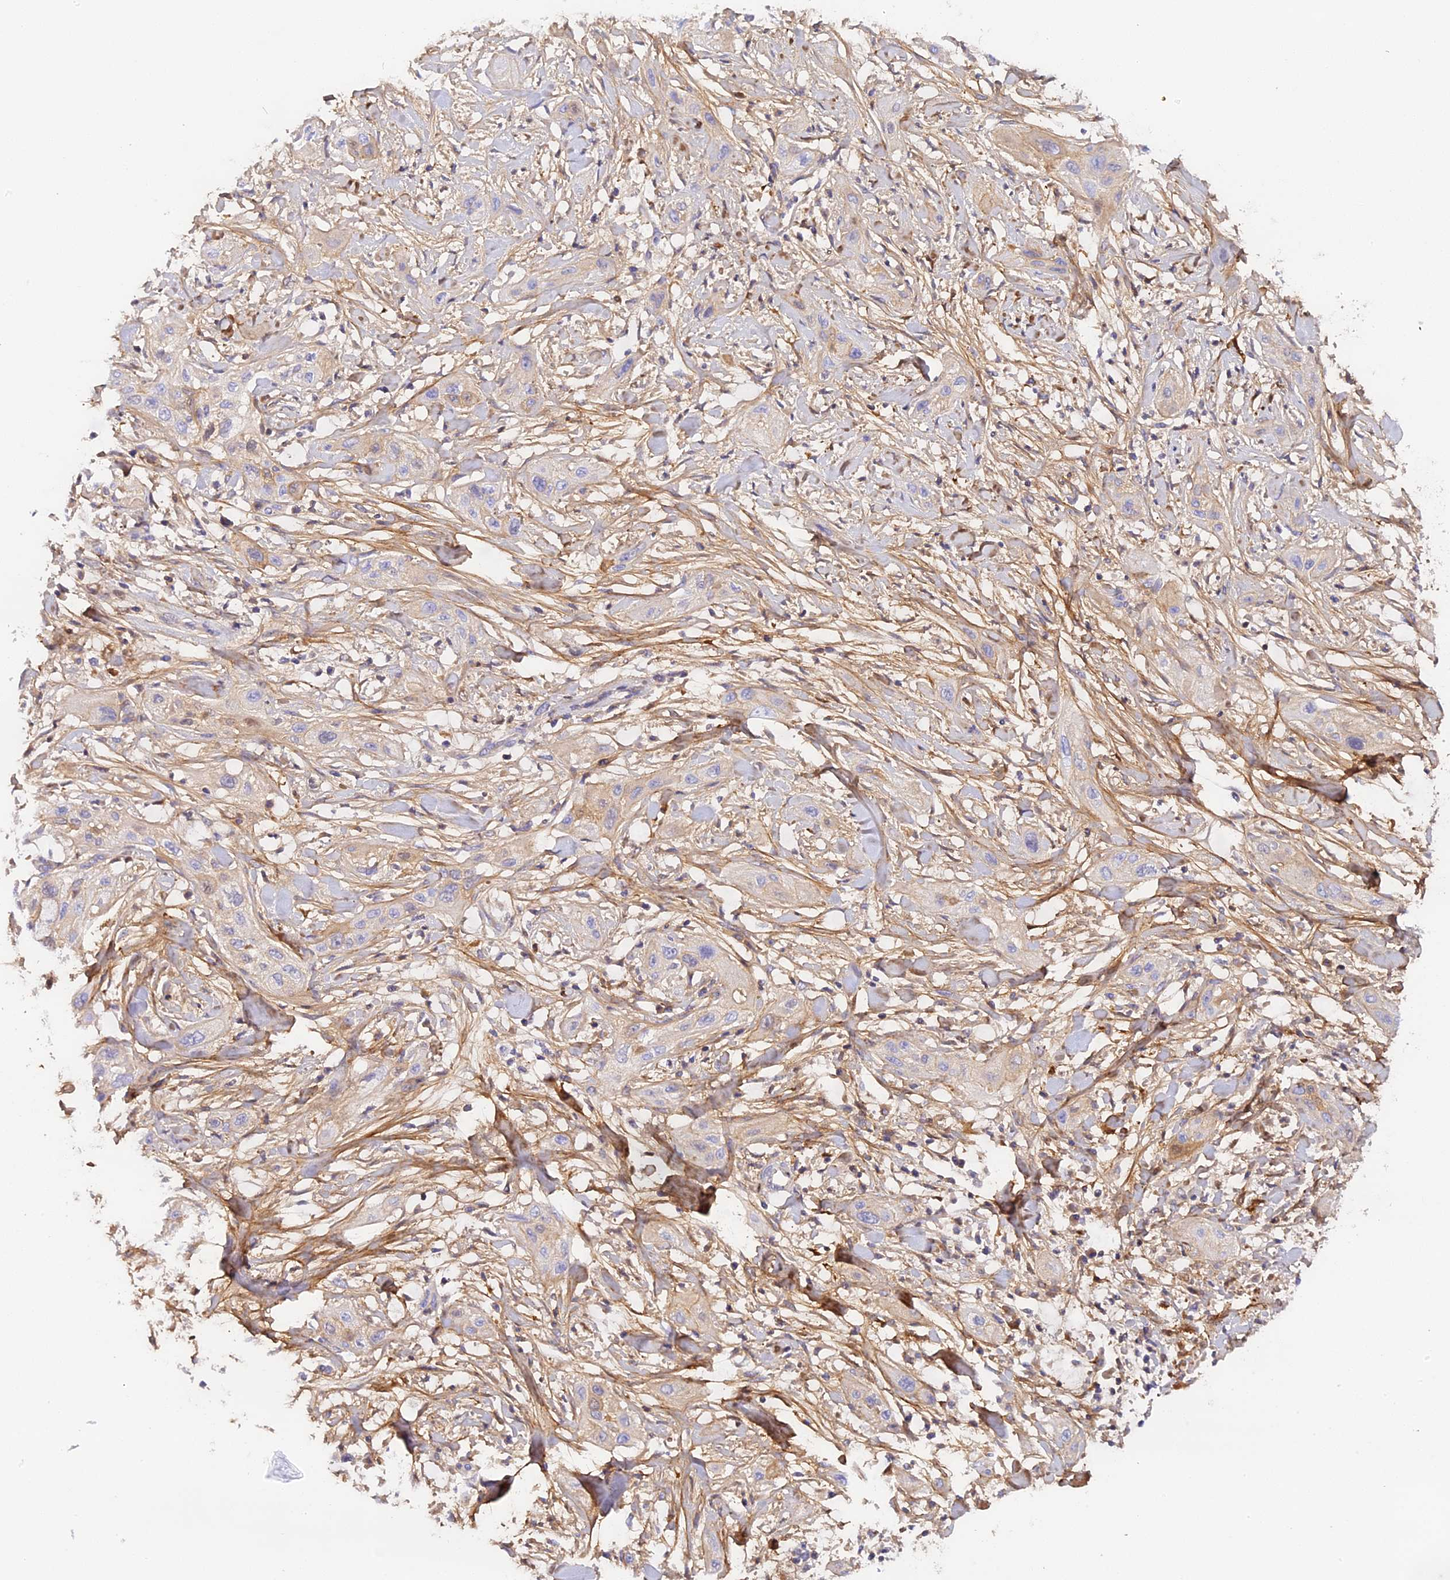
{"staining": {"intensity": "negative", "quantity": "none", "location": "none"}, "tissue": "lung cancer", "cell_type": "Tumor cells", "image_type": "cancer", "snomed": [{"axis": "morphology", "description": "Squamous cell carcinoma, NOS"}, {"axis": "topography", "description": "Lung"}], "caption": "Lung squamous cell carcinoma was stained to show a protein in brown. There is no significant staining in tumor cells.", "gene": "KATNB1", "patient": {"sex": "female", "age": 47}}